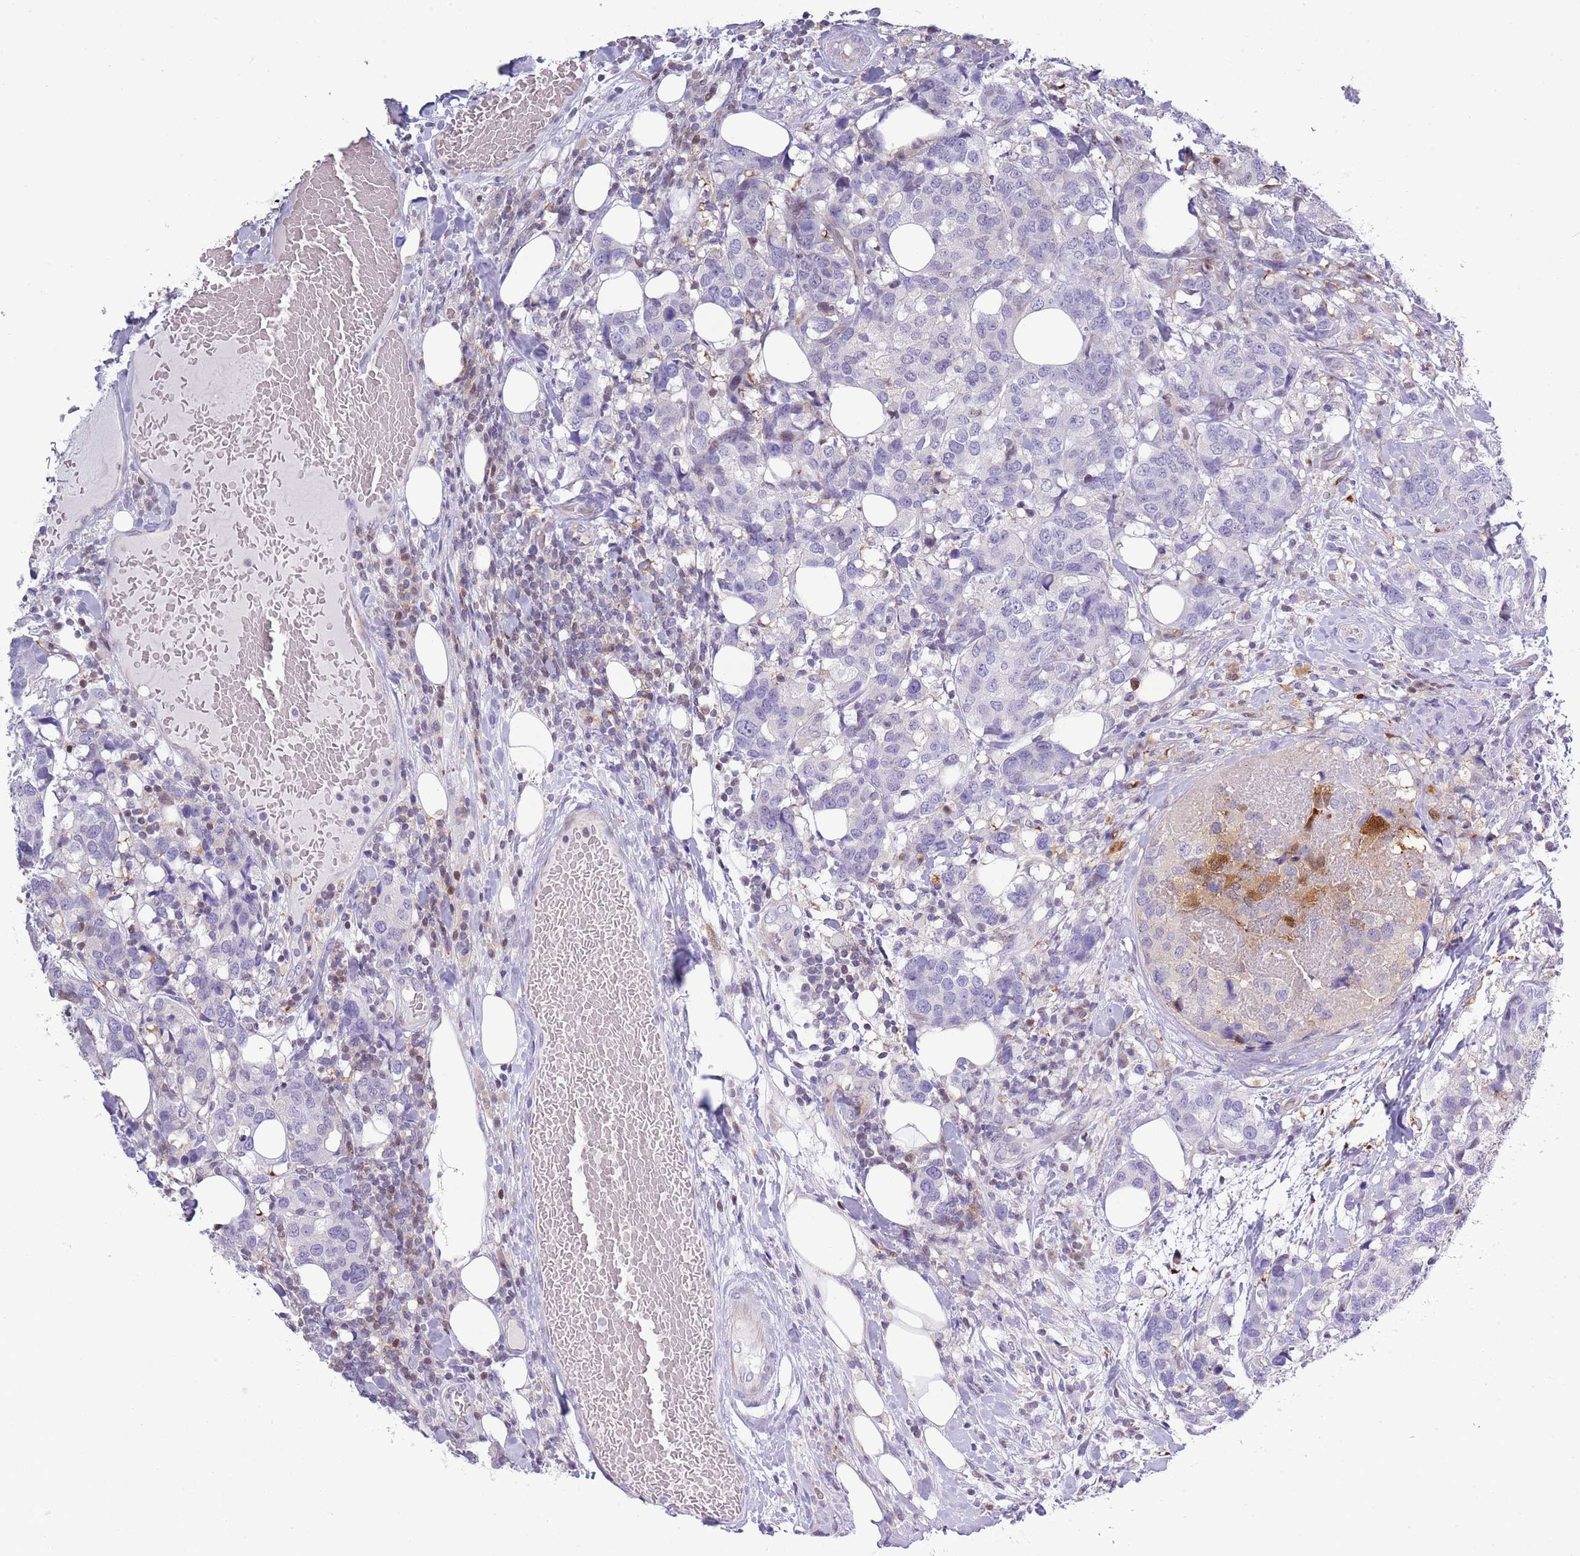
{"staining": {"intensity": "negative", "quantity": "none", "location": "none"}, "tissue": "breast cancer", "cell_type": "Tumor cells", "image_type": "cancer", "snomed": [{"axis": "morphology", "description": "Lobular carcinoma"}, {"axis": "topography", "description": "Breast"}], "caption": "Tumor cells show no significant positivity in breast cancer (lobular carcinoma). (DAB immunohistochemistry with hematoxylin counter stain).", "gene": "NBPF6", "patient": {"sex": "female", "age": 59}}